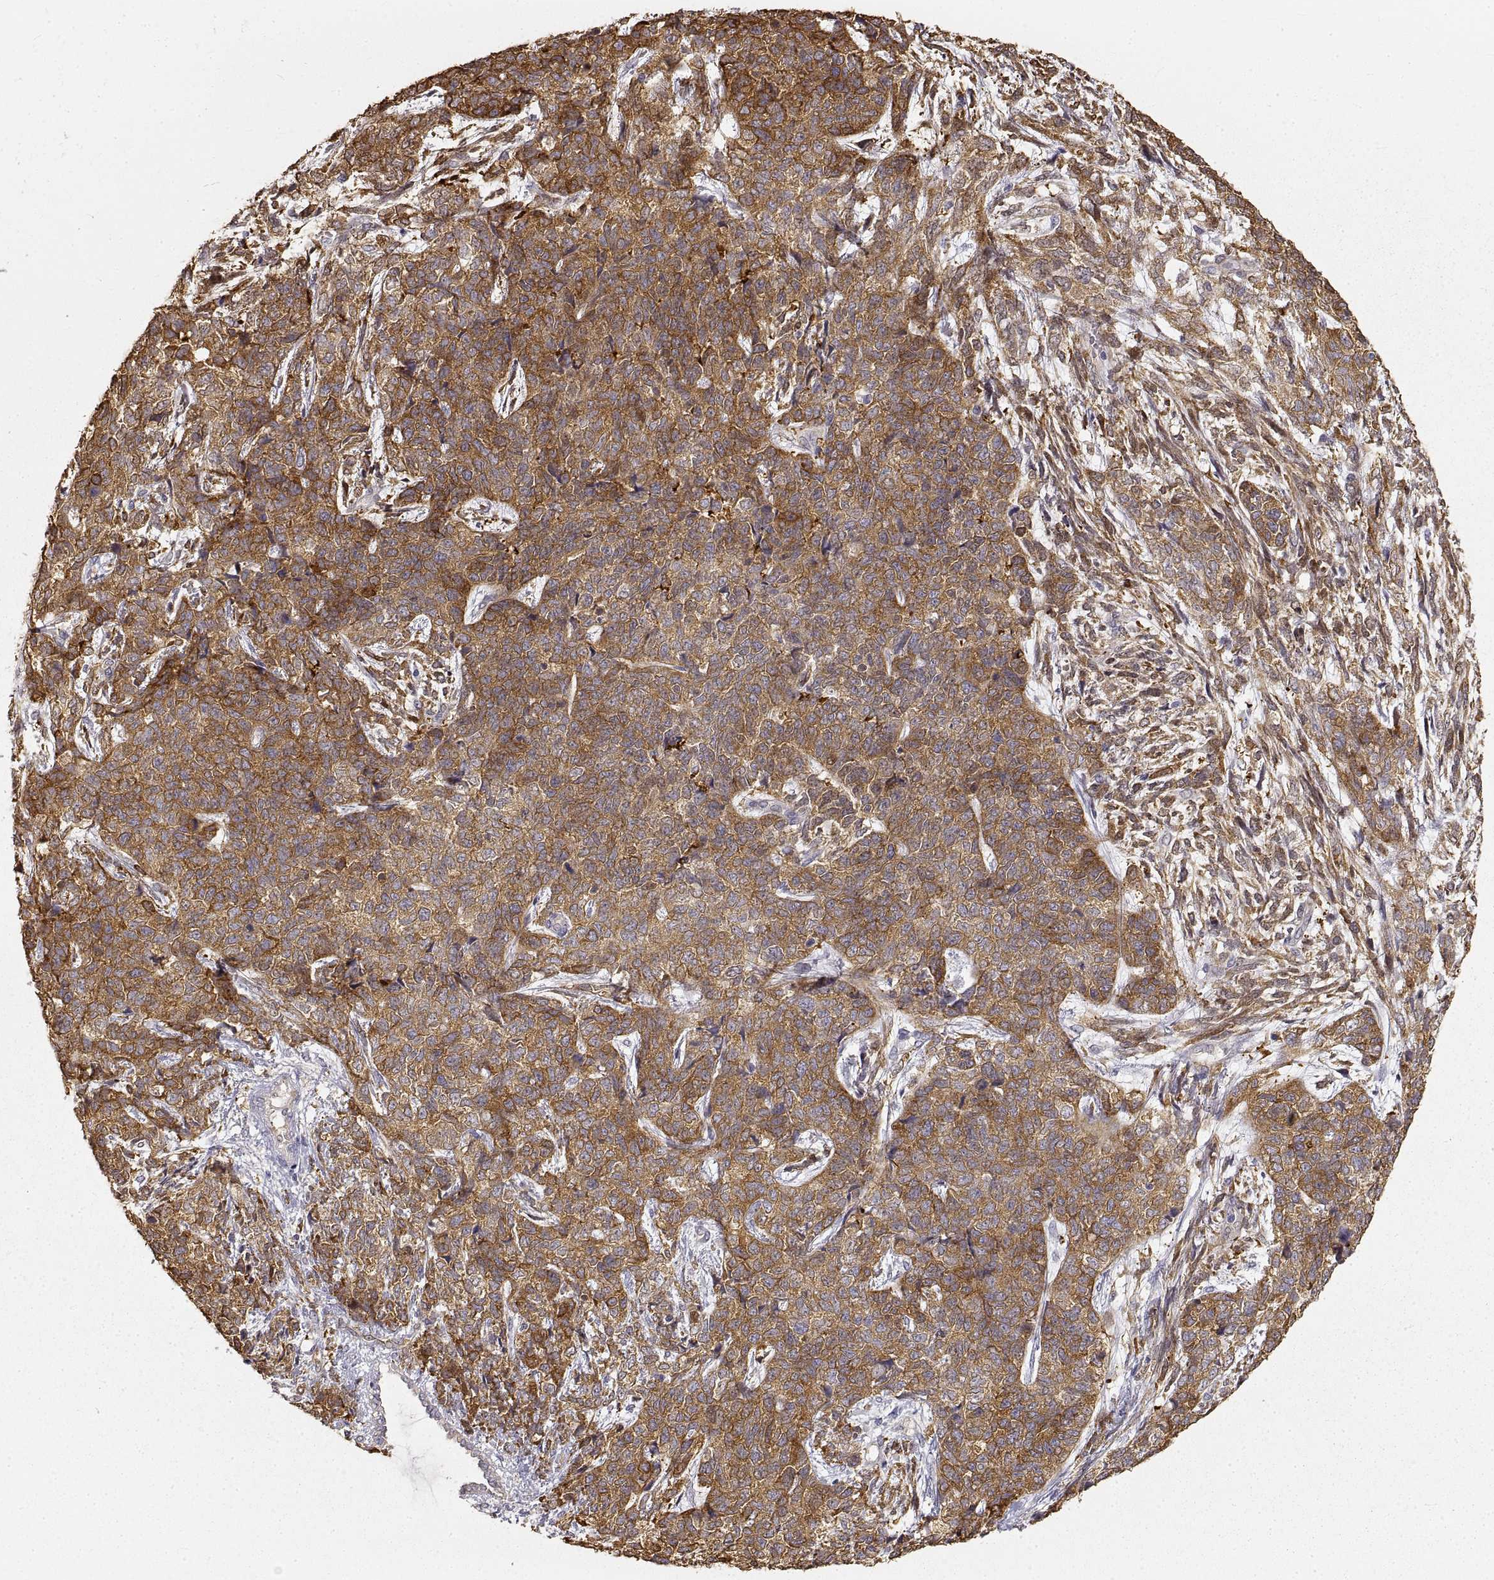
{"staining": {"intensity": "strong", "quantity": ">75%", "location": "cytoplasmic/membranous"}, "tissue": "cervical cancer", "cell_type": "Tumor cells", "image_type": "cancer", "snomed": [{"axis": "morphology", "description": "Squamous cell carcinoma, NOS"}, {"axis": "topography", "description": "Cervix"}], "caption": "Squamous cell carcinoma (cervical) was stained to show a protein in brown. There is high levels of strong cytoplasmic/membranous expression in about >75% of tumor cells. (brown staining indicates protein expression, while blue staining denotes nuclei).", "gene": "HSP90AB1", "patient": {"sex": "female", "age": 63}}